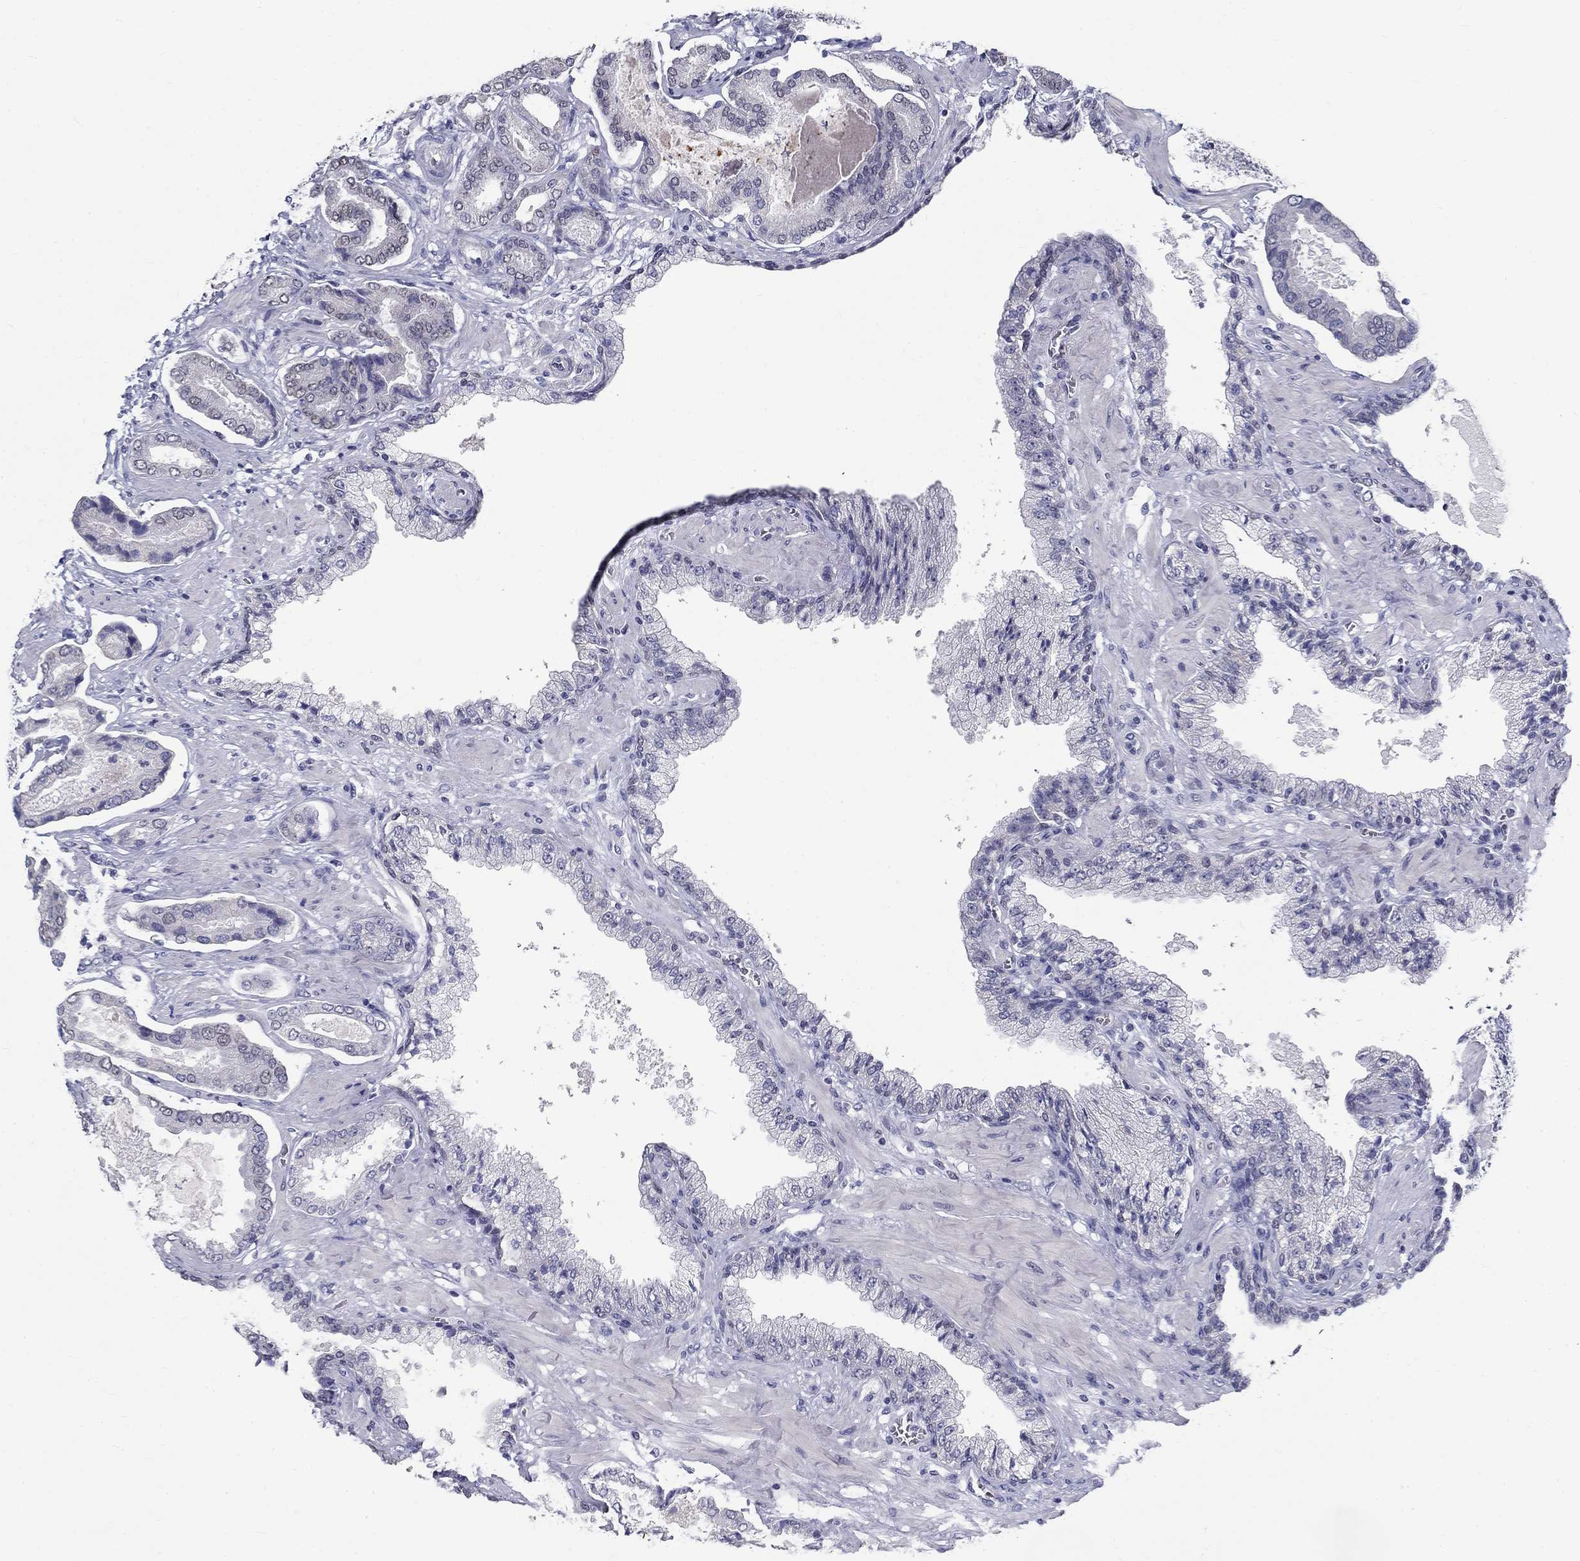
{"staining": {"intensity": "negative", "quantity": "none", "location": "none"}, "tissue": "prostate cancer", "cell_type": "Tumor cells", "image_type": "cancer", "snomed": [{"axis": "morphology", "description": "Adenocarcinoma, NOS"}, {"axis": "topography", "description": "Prostate"}], "caption": "Immunohistochemistry of prostate adenocarcinoma shows no expression in tumor cells.", "gene": "GUCA1A", "patient": {"sex": "male", "age": 64}}